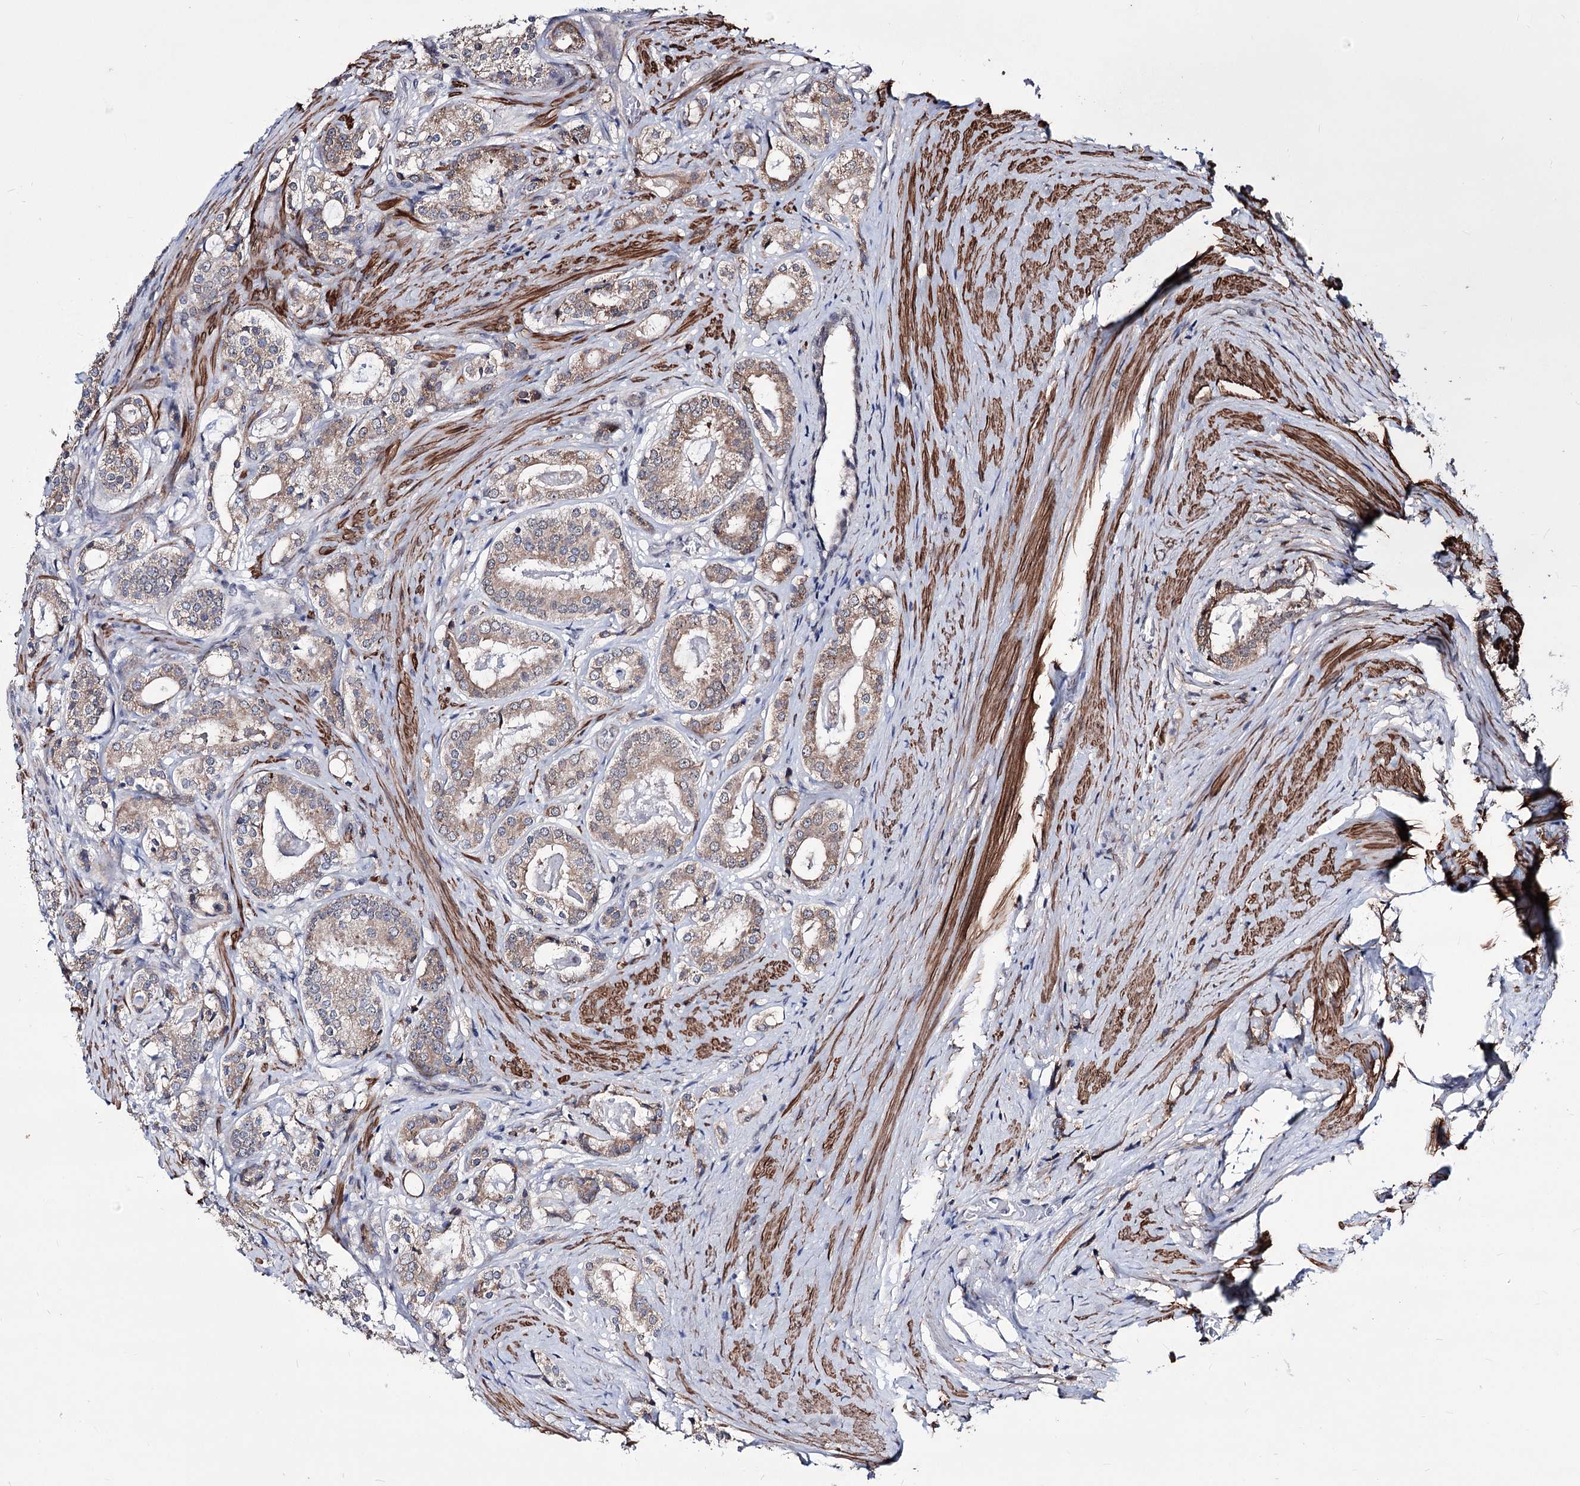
{"staining": {"intensity": "moderate", "quantity": ">75%", "location": "cytoplasmic/membranous"}, "tissue": "prostate cancer", "cell_type": "Tumor cells", "image_type": "cancer", "snomed": [{"axis": "morphology", "description": "Adenocarcinoma, High grade"}, {"axis": "topography", "description": "Prostate"}], "caption": "Human prostate cancer stained with a brown dye reveals moderate cytoplasmic/membranous positive positivity in about >75% of tumor cells.", "gene": "PPRC1", "patient": {"sex": "male", "age": 63}}